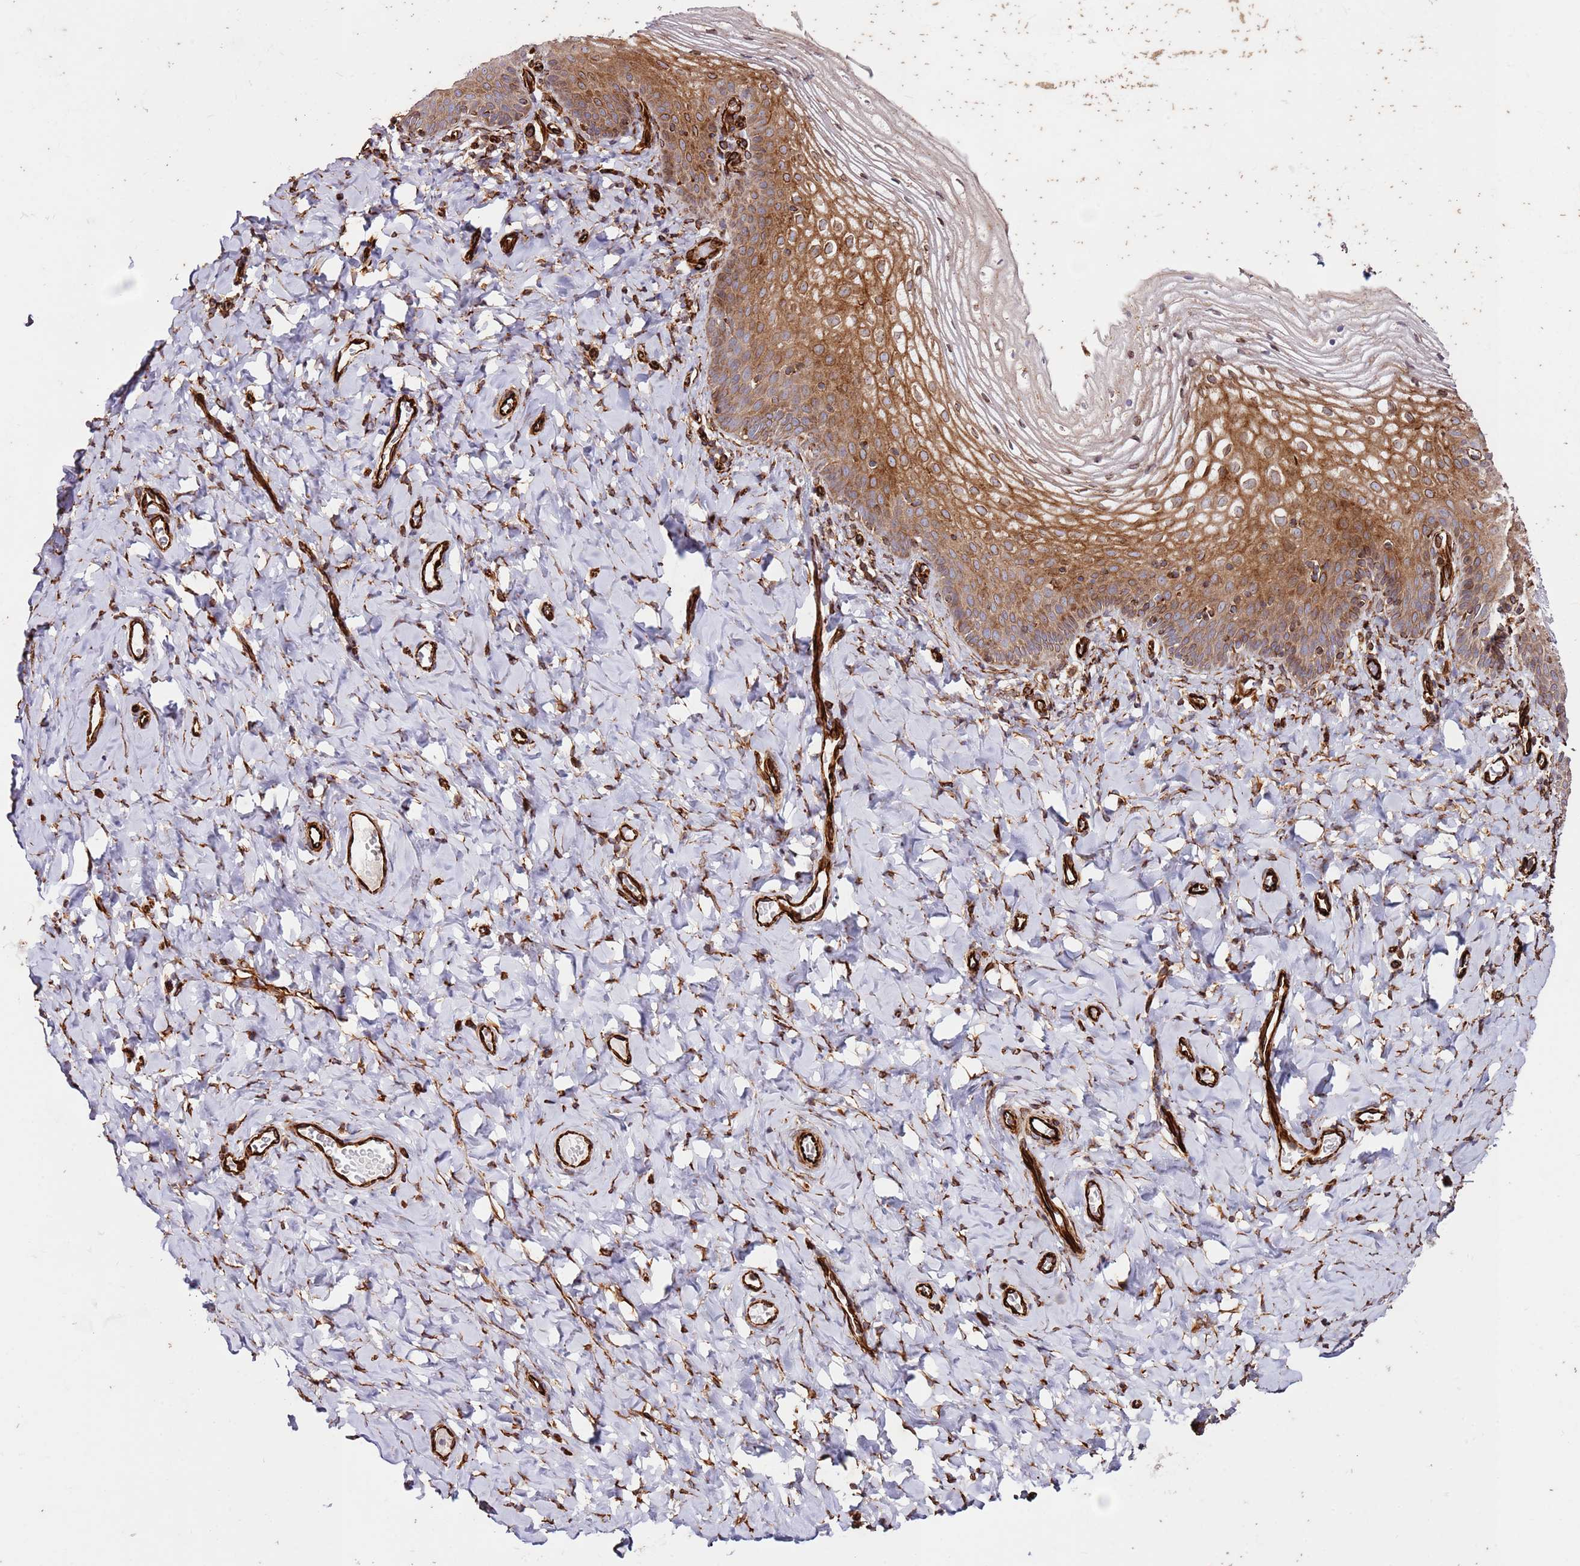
{"staining": {"intensity": "moderate", "quantity": "25%-75%", "location": "cytoplasmic/membranous"}, "tissue": "vagina", "cell_type": "Squamous epithelial cells", "image_type": "normal", "snomed": [{"axis": "morphology", "description": "Normal tissue, NOS"}, {"axis": "topography", "description": "Vagina"}], "caption": "Moderate cytoplasmic/membranous positivity is seen in about 25%-75% of squamous epithelial cells in benign vagina.", "gene": "MRGPRE", "patient": {"sex": "female", "age": 60}}